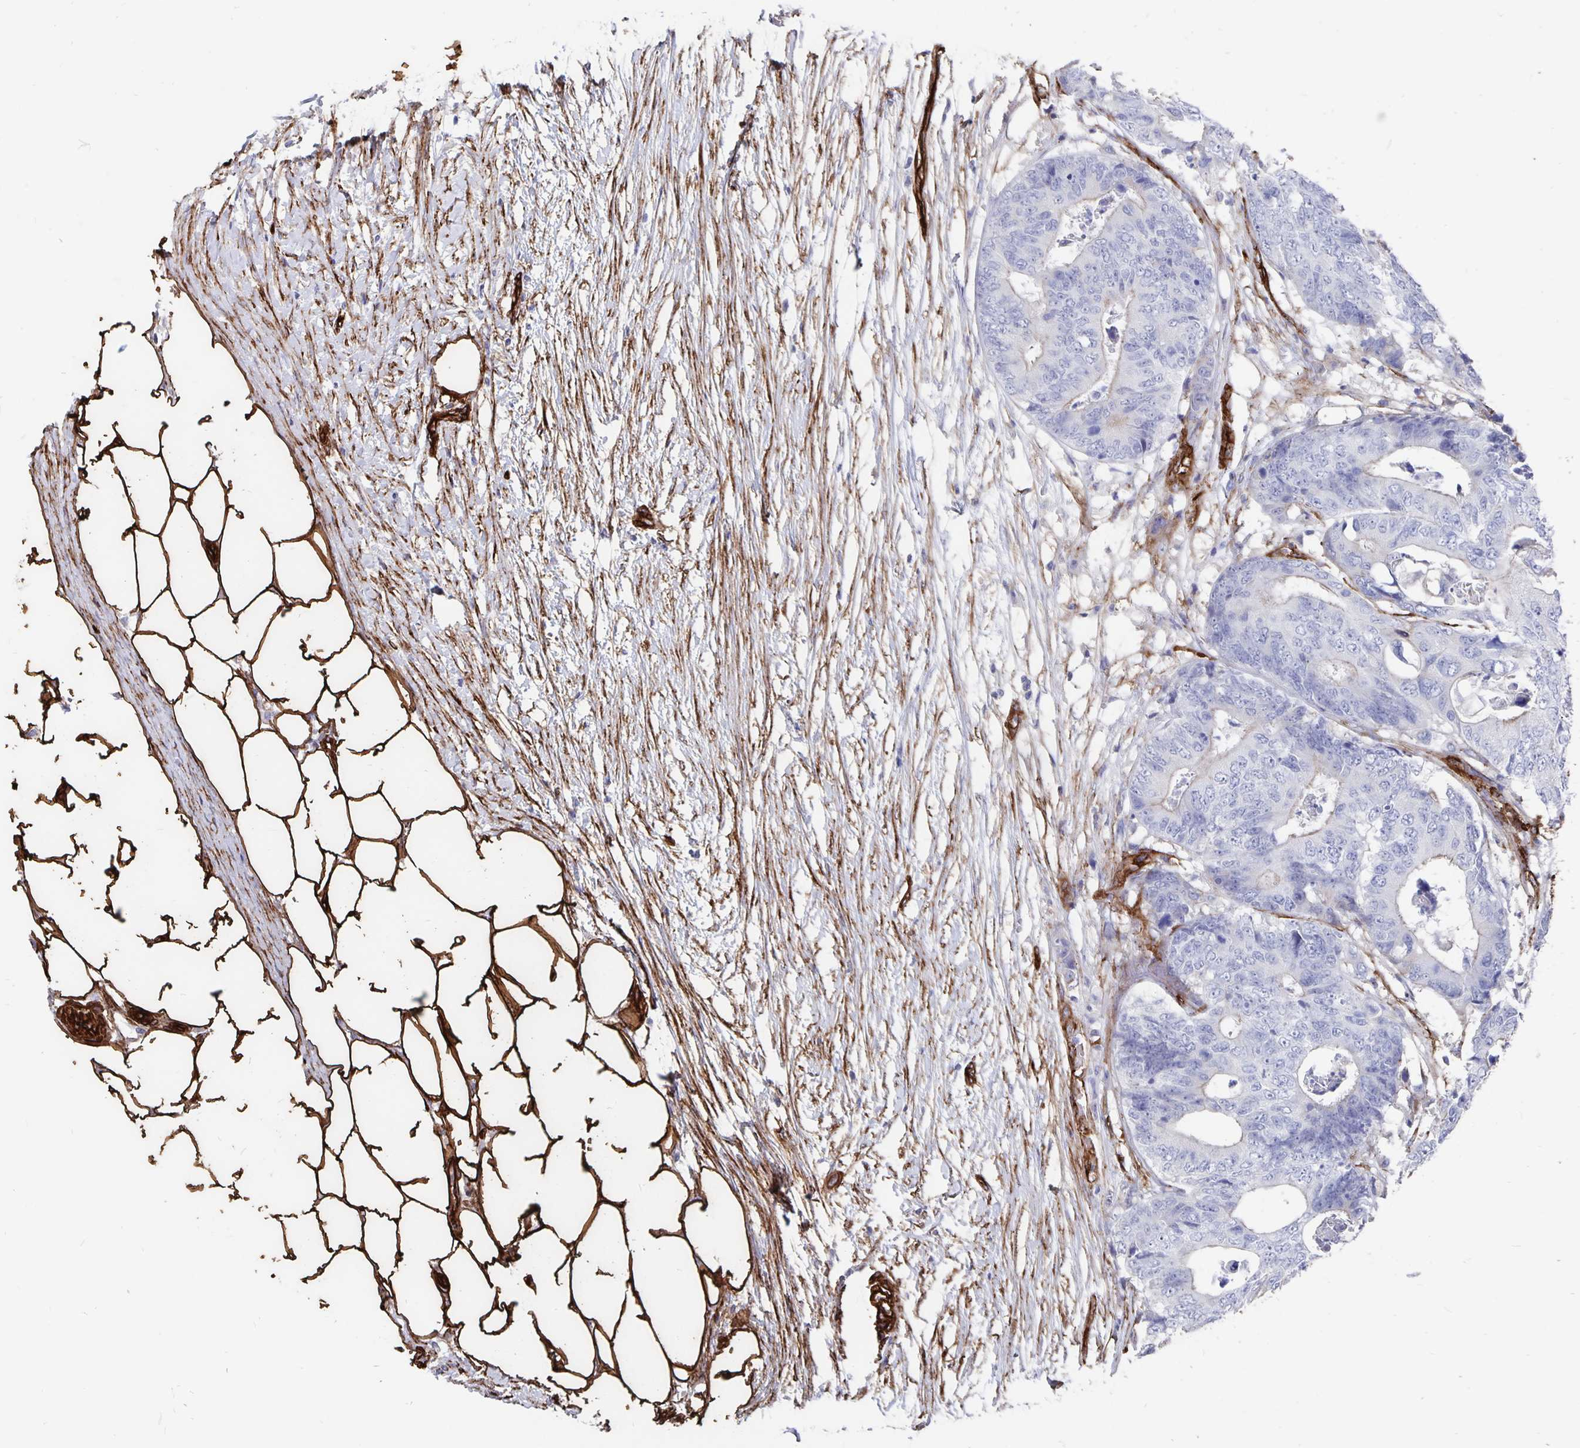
{"staining": {"intensity": "negative", "quantity": "none", "location": "none"}, "tissue": "colorectal cancer", "cell_type": "Tumor cells", "image_type": "cancer", "snomed": [{"axis": "morphology", "description": "Adenocarcinoma, NOS"}, {"axis": "topography", "description": "Colon"}], "caption": "An immunohistochemistry (IHC) micrograph of colorectal cancer is shown. There is no staining in tumor cells of colorectal cancer.", "gene": "DCHS2", "patient": {"sex": "female", "age": 48}}